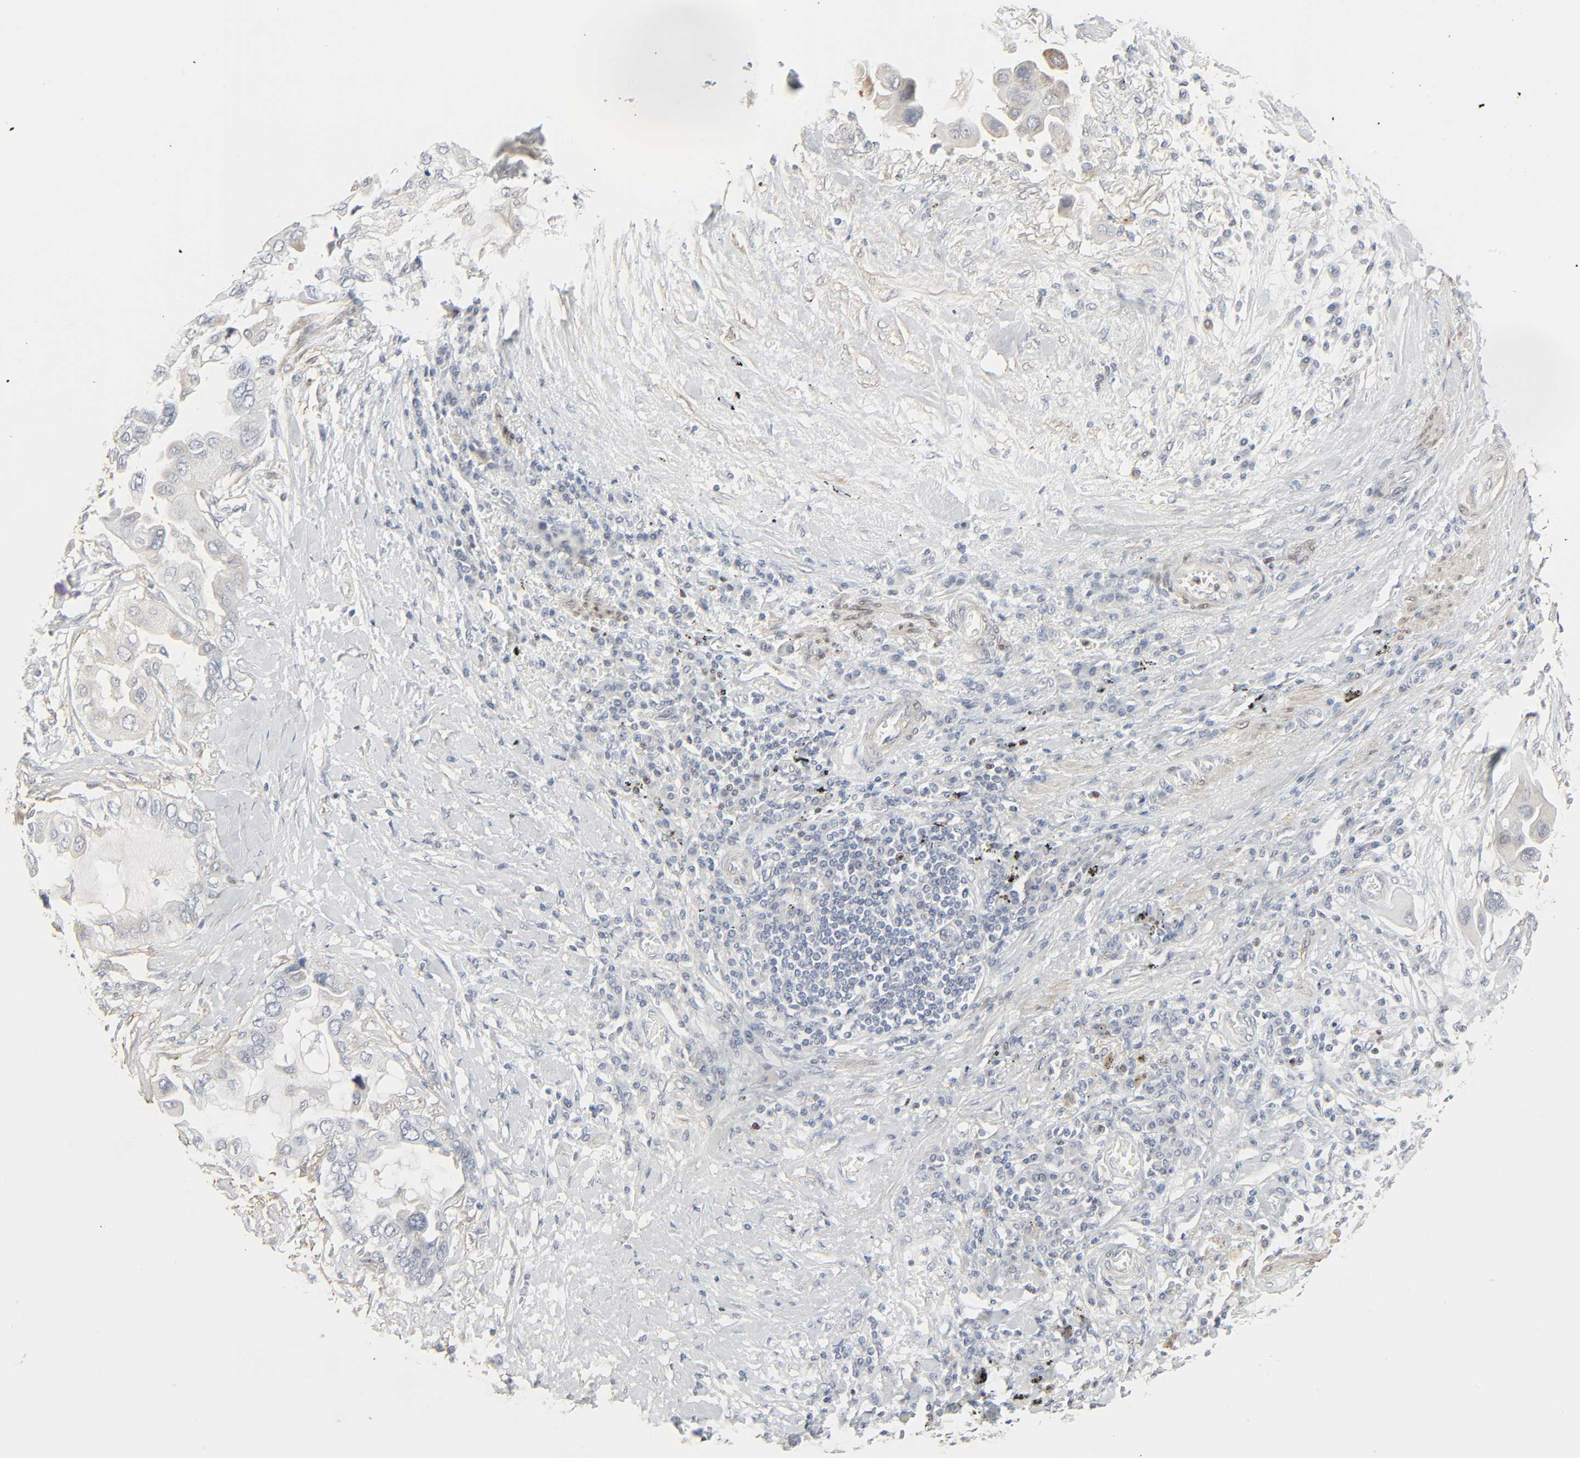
{"staining": {"intensity": "weak", "quantity": "25%-75%", "location": "cytoplasmic/membranous"}, "tissue": "lung cancer", "cell_type": "Tumor cells", "image_type": "cancer", "snomed": [{"axis": "morphology", "description": "Adenocarcinoma, NOS"}, {"axis": "topography", "description": "Lung"}], "caption": "Immunohistochemical staining of human lung cancer (adenocarcinoma) exhibits low levels of weak cytoplasmic/membranous protein positivity in approximately 25%-75% of tumor cells. The protein is shown in brown color, while the nuclei are stained blue.", "gene": "ZBTB16", "patient": {"sex": "female", "age": 76}}